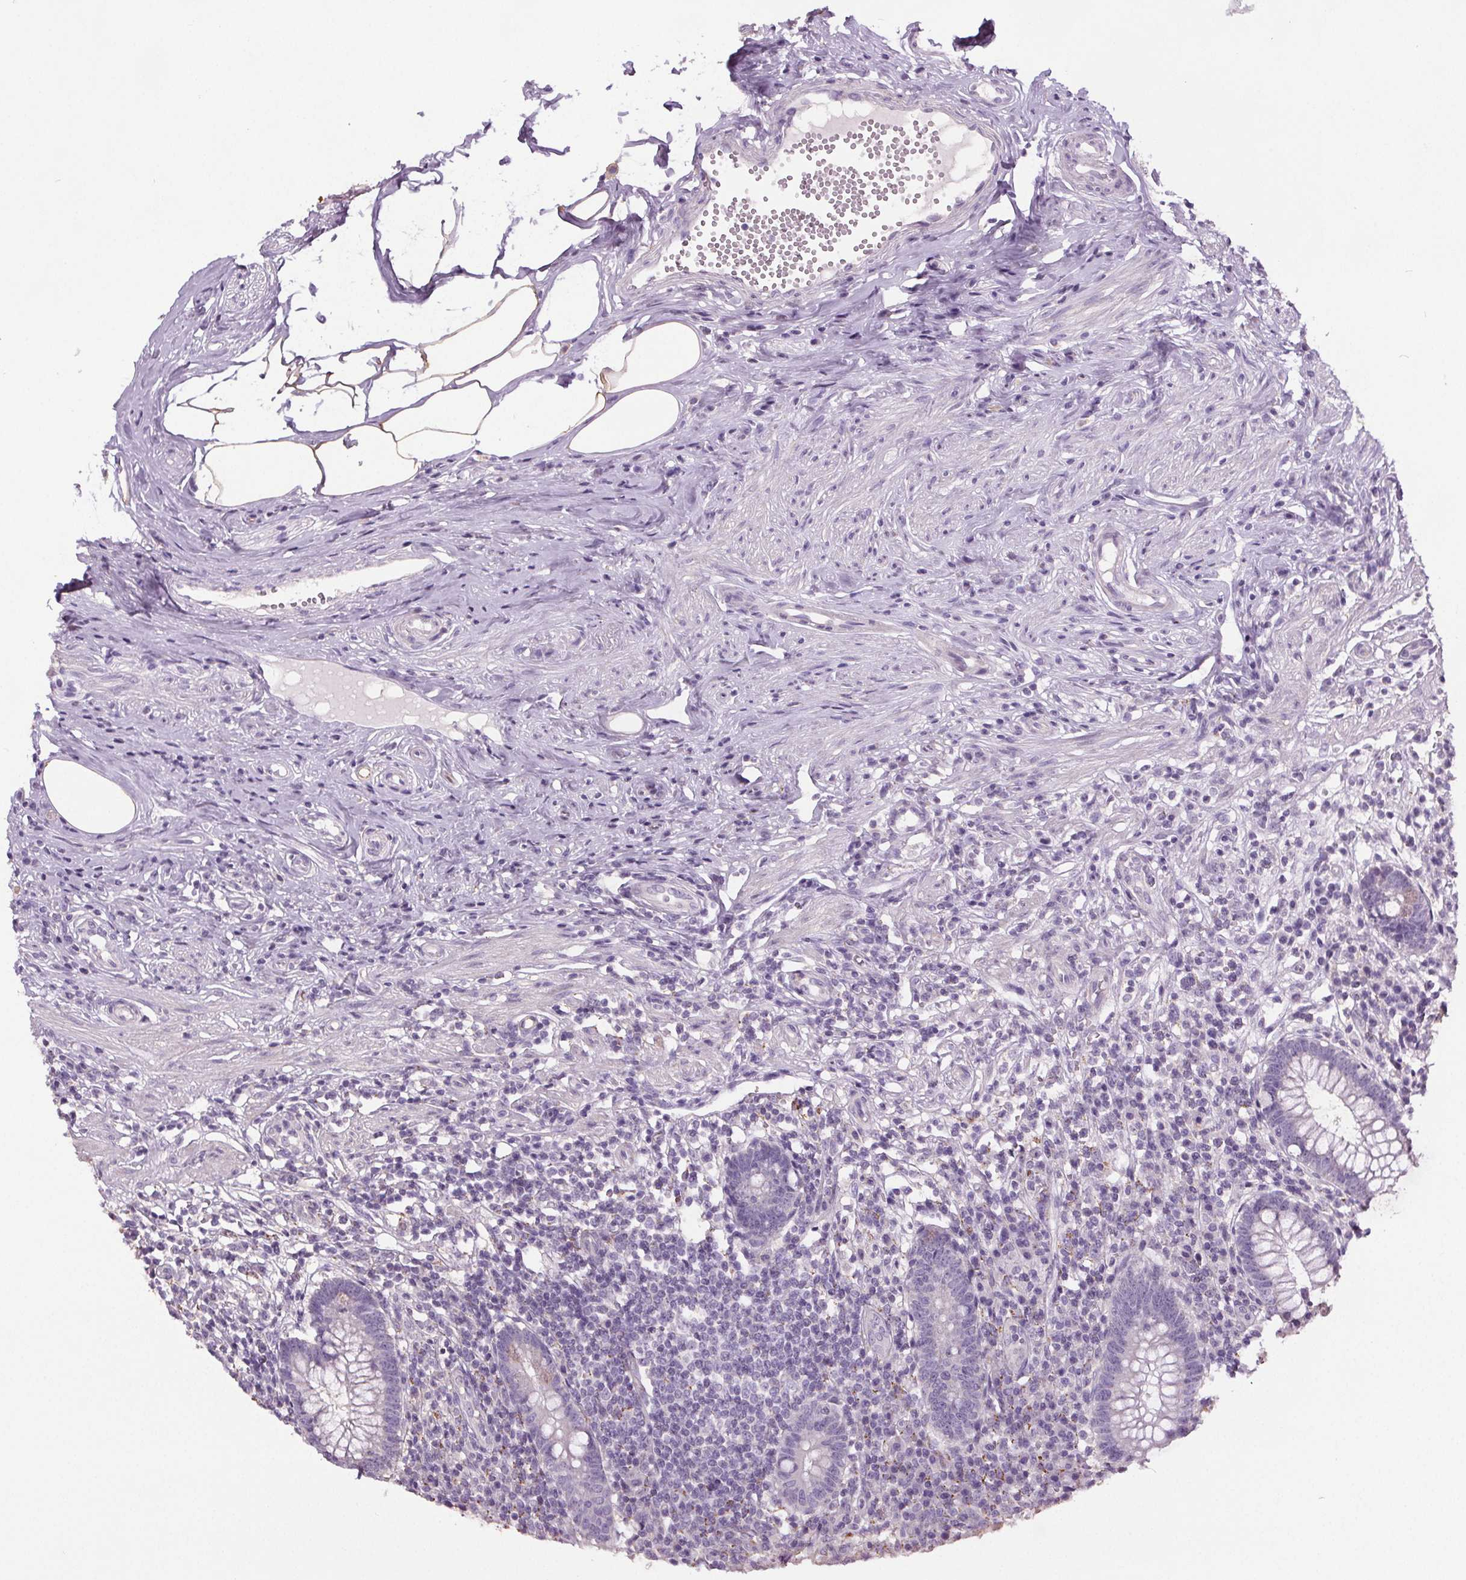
{"staining": {"intensity": "negative", "quantity": "none", "location": "none"}, "tissue": "appendix", "cell_type": "Glandular cells", "image_type": "normal", "snomed": [{"axis": "morphology", "description": "Normal tissue, NOS"}, {"axis": "topography", "description": "Appendix"}], "caption": "Photomicrograph shows no significant protein expression in glandular cells of normal appendix.", "gene": "GPIHBP1", "patient": {"sex": "female", "age": 56}}